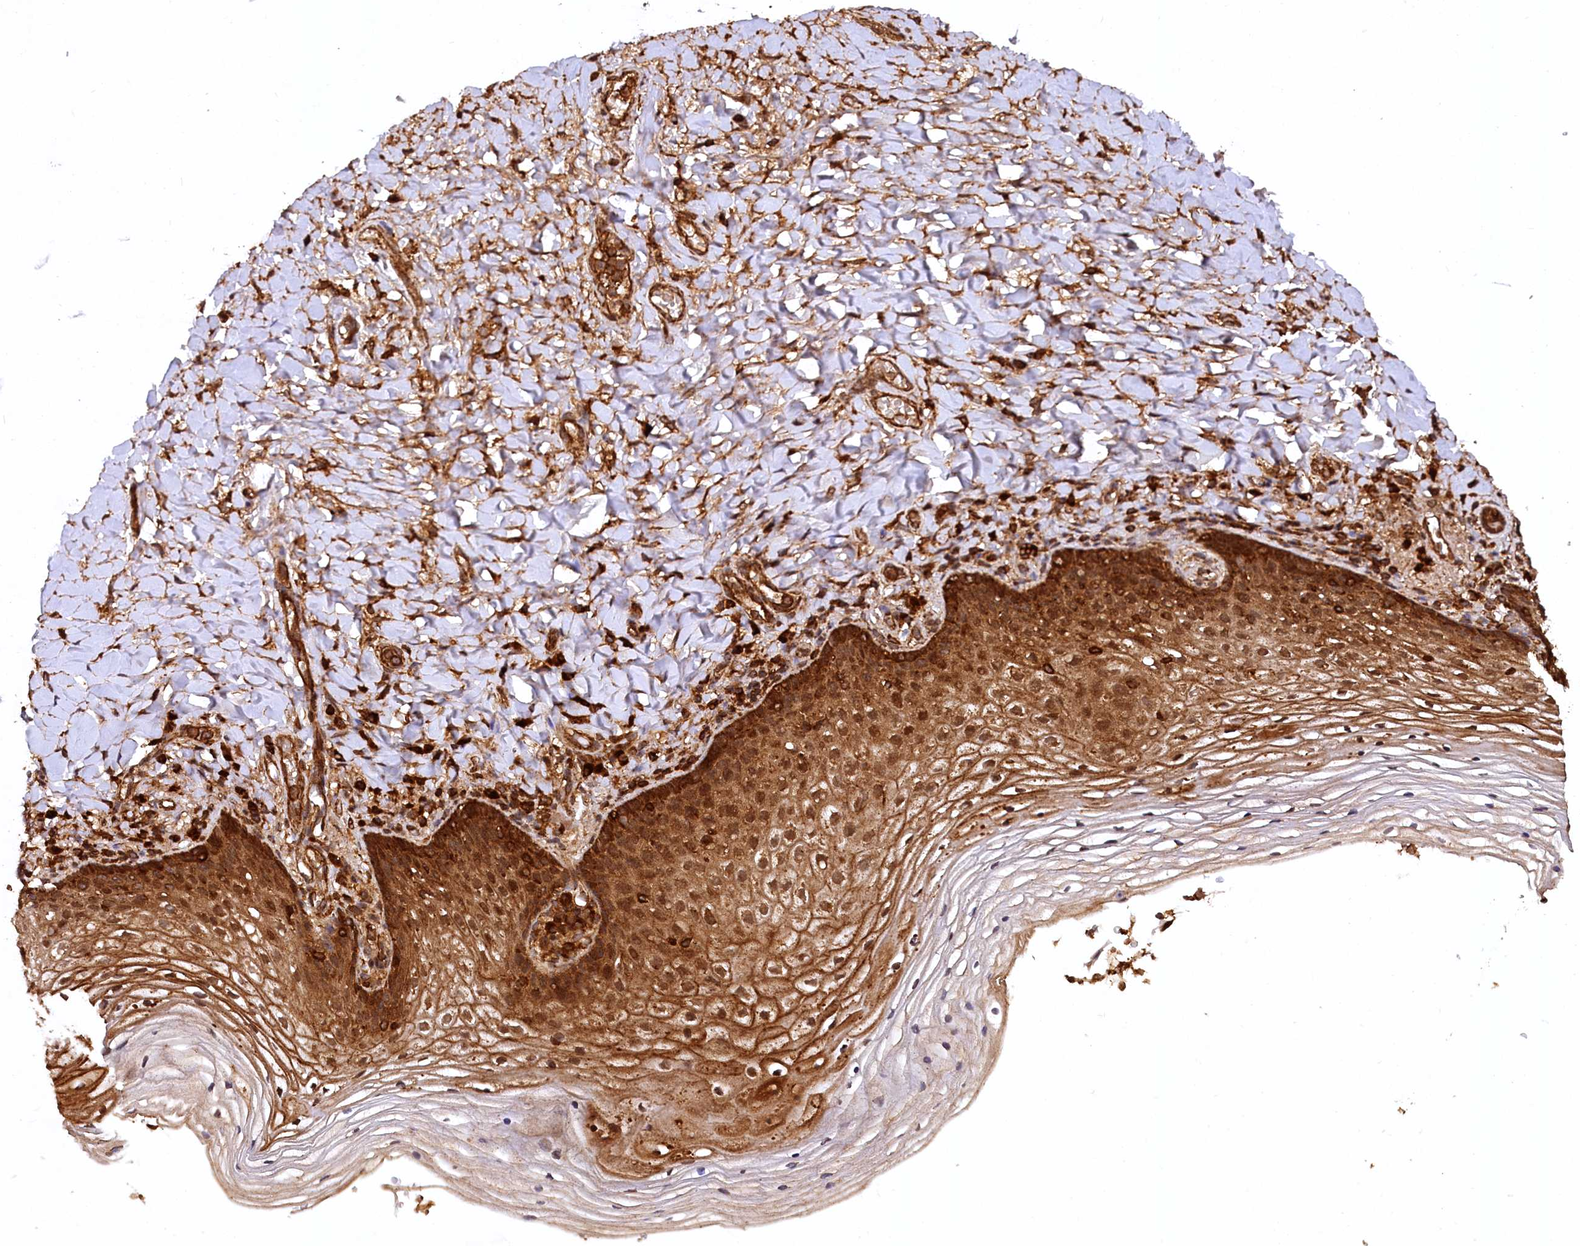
{"staining": {"intensity": "strong", "quantity": ">75%", "location": "cytoplasmic/membranous"}, "tissue": "vagina", "cell_type": "Squamous epithelial cells", "image_type": "normal", "snomed": [{"axis": "morphology", "description": "Normal tissue, NOS"}, {"axis": "topography", "description": "Vagina"}], "caption": "Immunohistochemical staining of unremarkable vagina demonstrates >75% levels of strong cytoplasmic/membranous protein positivity in approximately >75% of squamous epithelial cells. Immunohistochemistry (ihc) stains the protein in brown and the nuclei are stained blue.", "gene": "STUB1", "patient": {"sex": "female", "age": 60}}